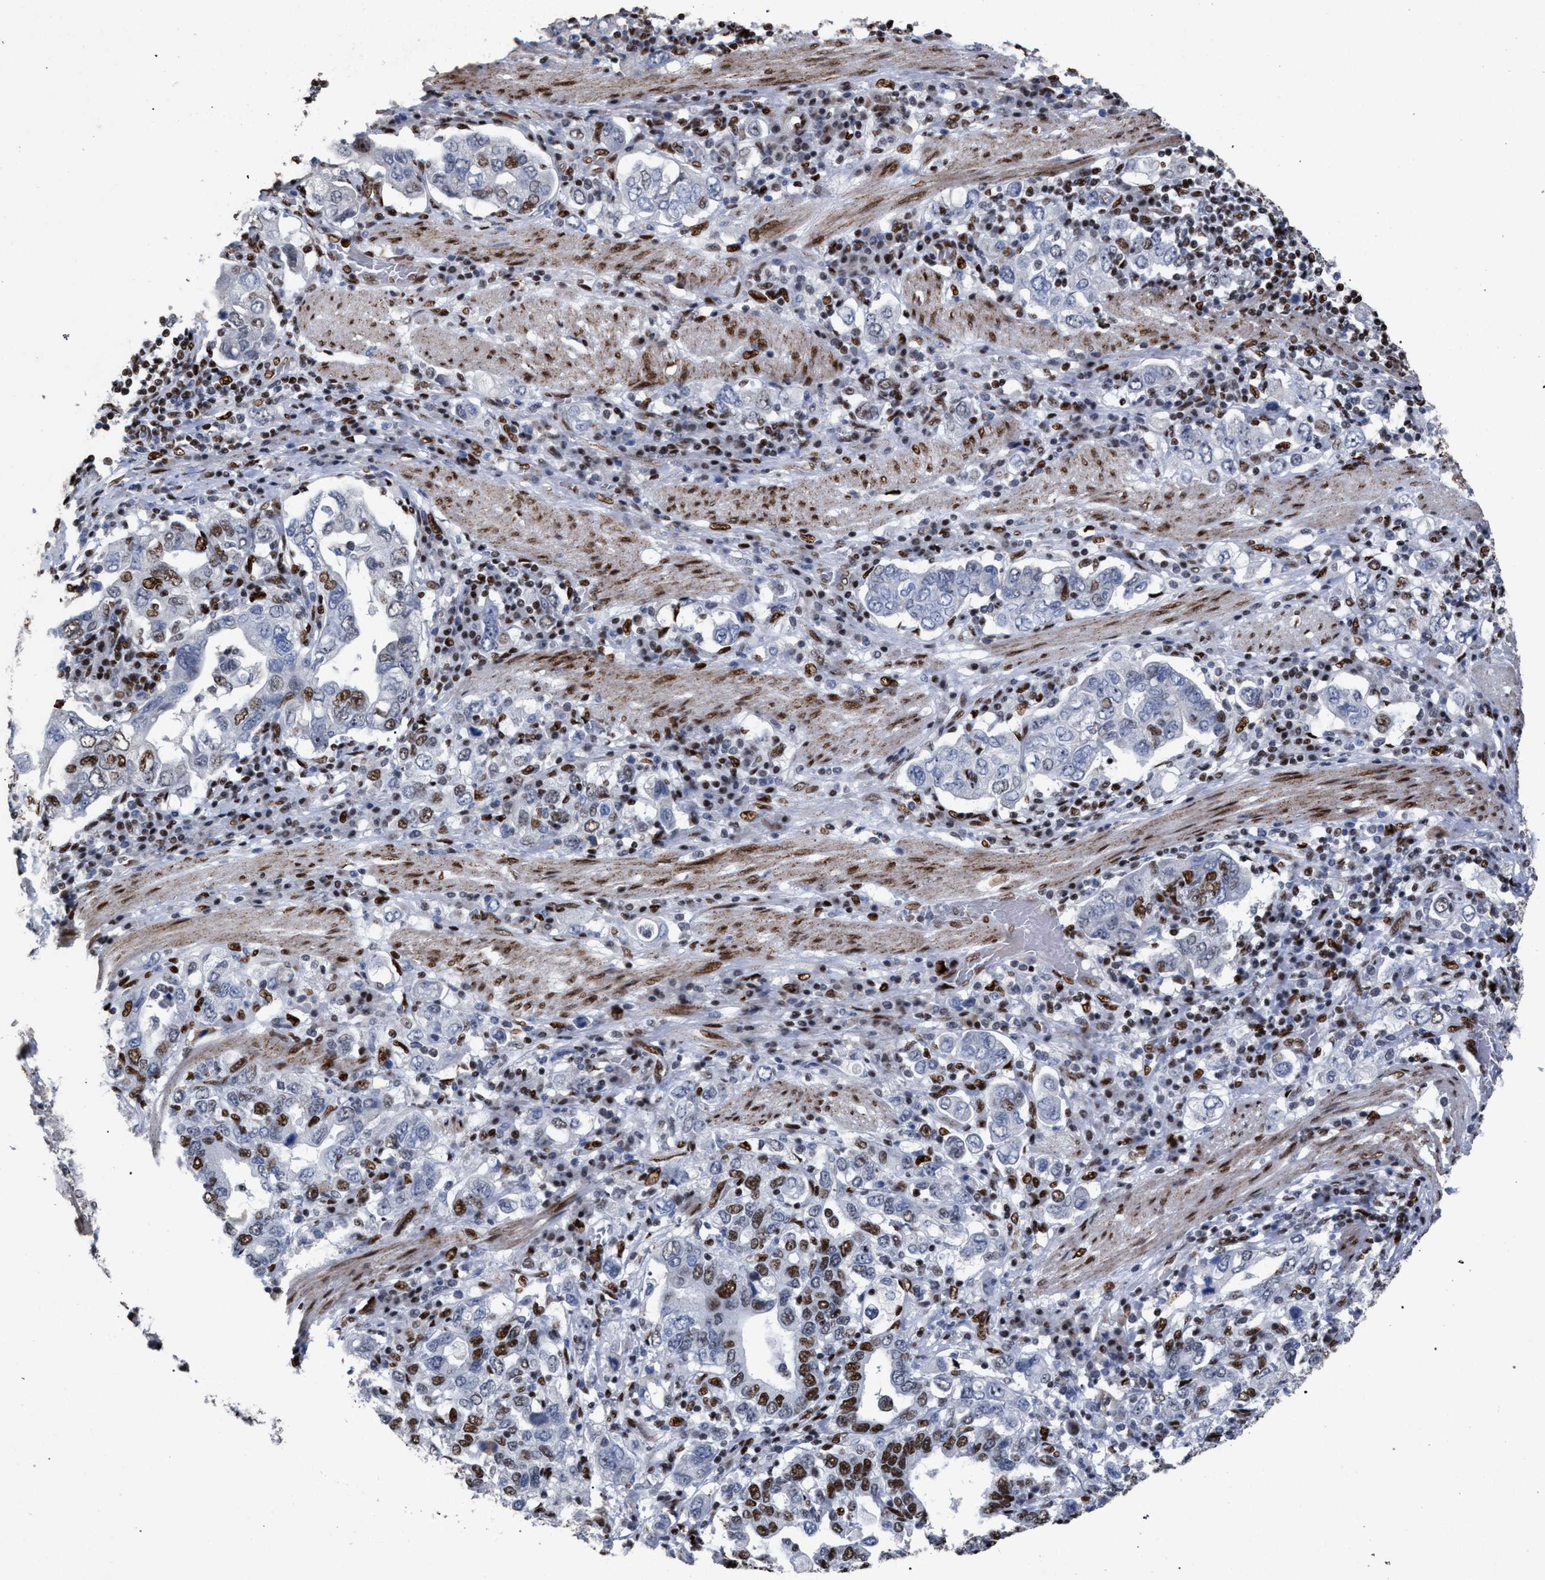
{"staining": {"intensity": "moderate", "quantity": "25%-75%", "location": "nuclear"}, "tissue": "stomach cancer", "cell_type": "Tumor cells", "image_type": "cancer", "snomed": [{"axis": "morphology", "description": "Adenocarcinoma, NOS"}, {"axis": "topography", "description": "Stomach, upper"}], "caption": "Tumor cells show moderate nuclear positivity in about 25%-75% of cells in stomach adenocarcinoma.", "gene": "TP53BP1", "patient": {"sex": "male", "age": 62}}